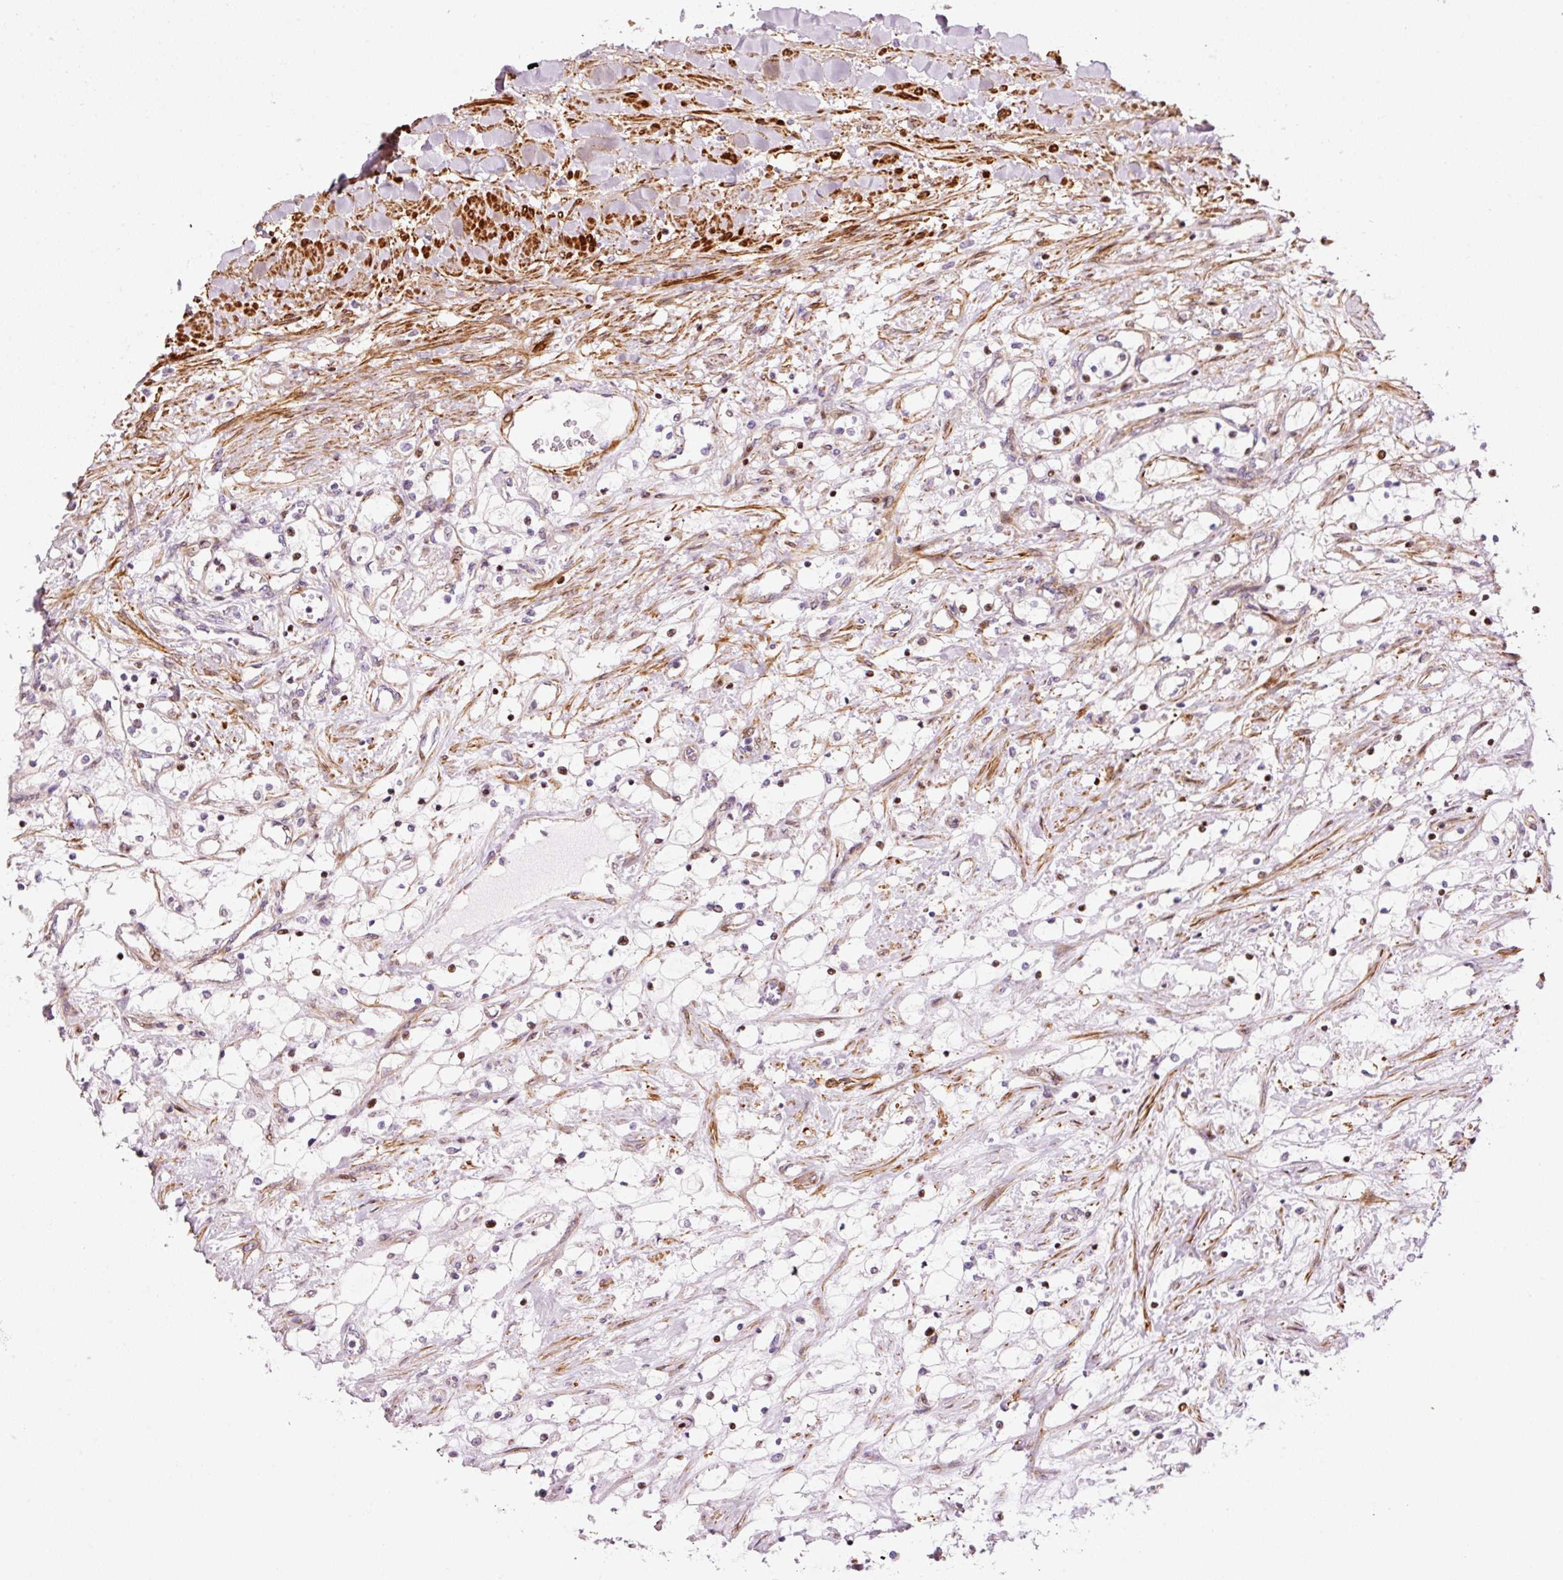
{"staining": {"intensity": "negative", "quantity": "none", "location": "none"}, "tissue": "renal cancer", "cell_type": "Tumor cells", "image_type": "cancer", "snomed": [{"axis": "morphology", "description": "Adenocarcinoma, NOS"}, {"axis": "topography", "description": "Kidney"}], "caption": "There is no significant expression in tumor cells of adenocarcinoma (renal). (DAB (3,3'-diaminobenzidine) immunohistochemistry, high magnification).", "gene": "ANKRD20A1", "patient": {"sex": "male", "age": 68}}